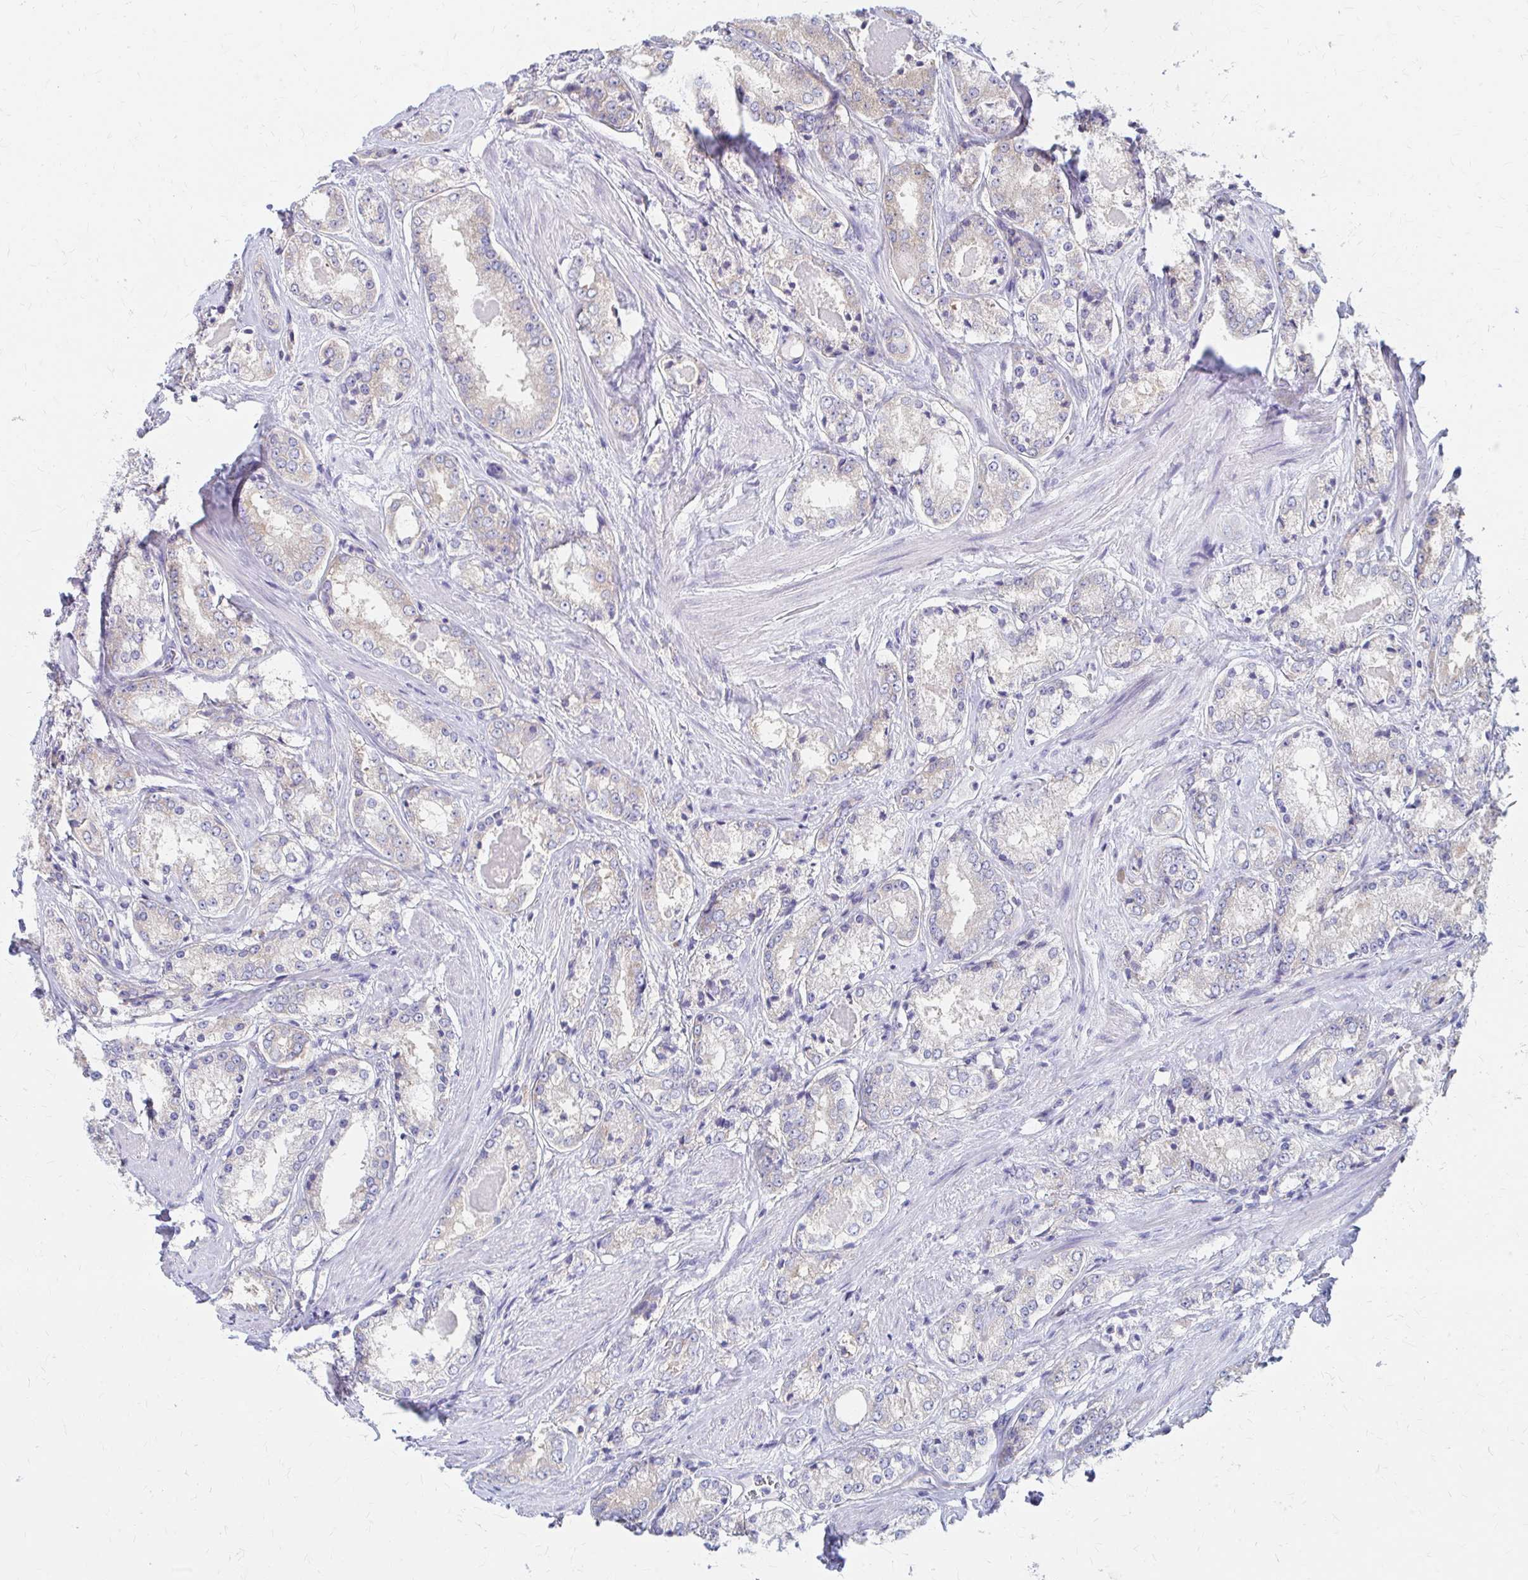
{"staining": {"intensity": "negative", "quantity": "none", "location": "none"}, "tissue": "prostate cancer", "cell_type": "Tumor cells", "image_type": "cancer", "snomed": [{"axis": "morphology", "description": "Adenocarcinoma, NOS"}, {"axis": "morphology", "description": "Adenocarcinoma, Low grade"}, {"axis": "topography", "description": "Prostate"}], "caption": "This is a micrograph of immunohistochemistry staining of prostate adenocarcinoma, which shows no staining in tumor cells.", "gene": "RPL27A", "patient": {"sex": "male", "age": 68}}